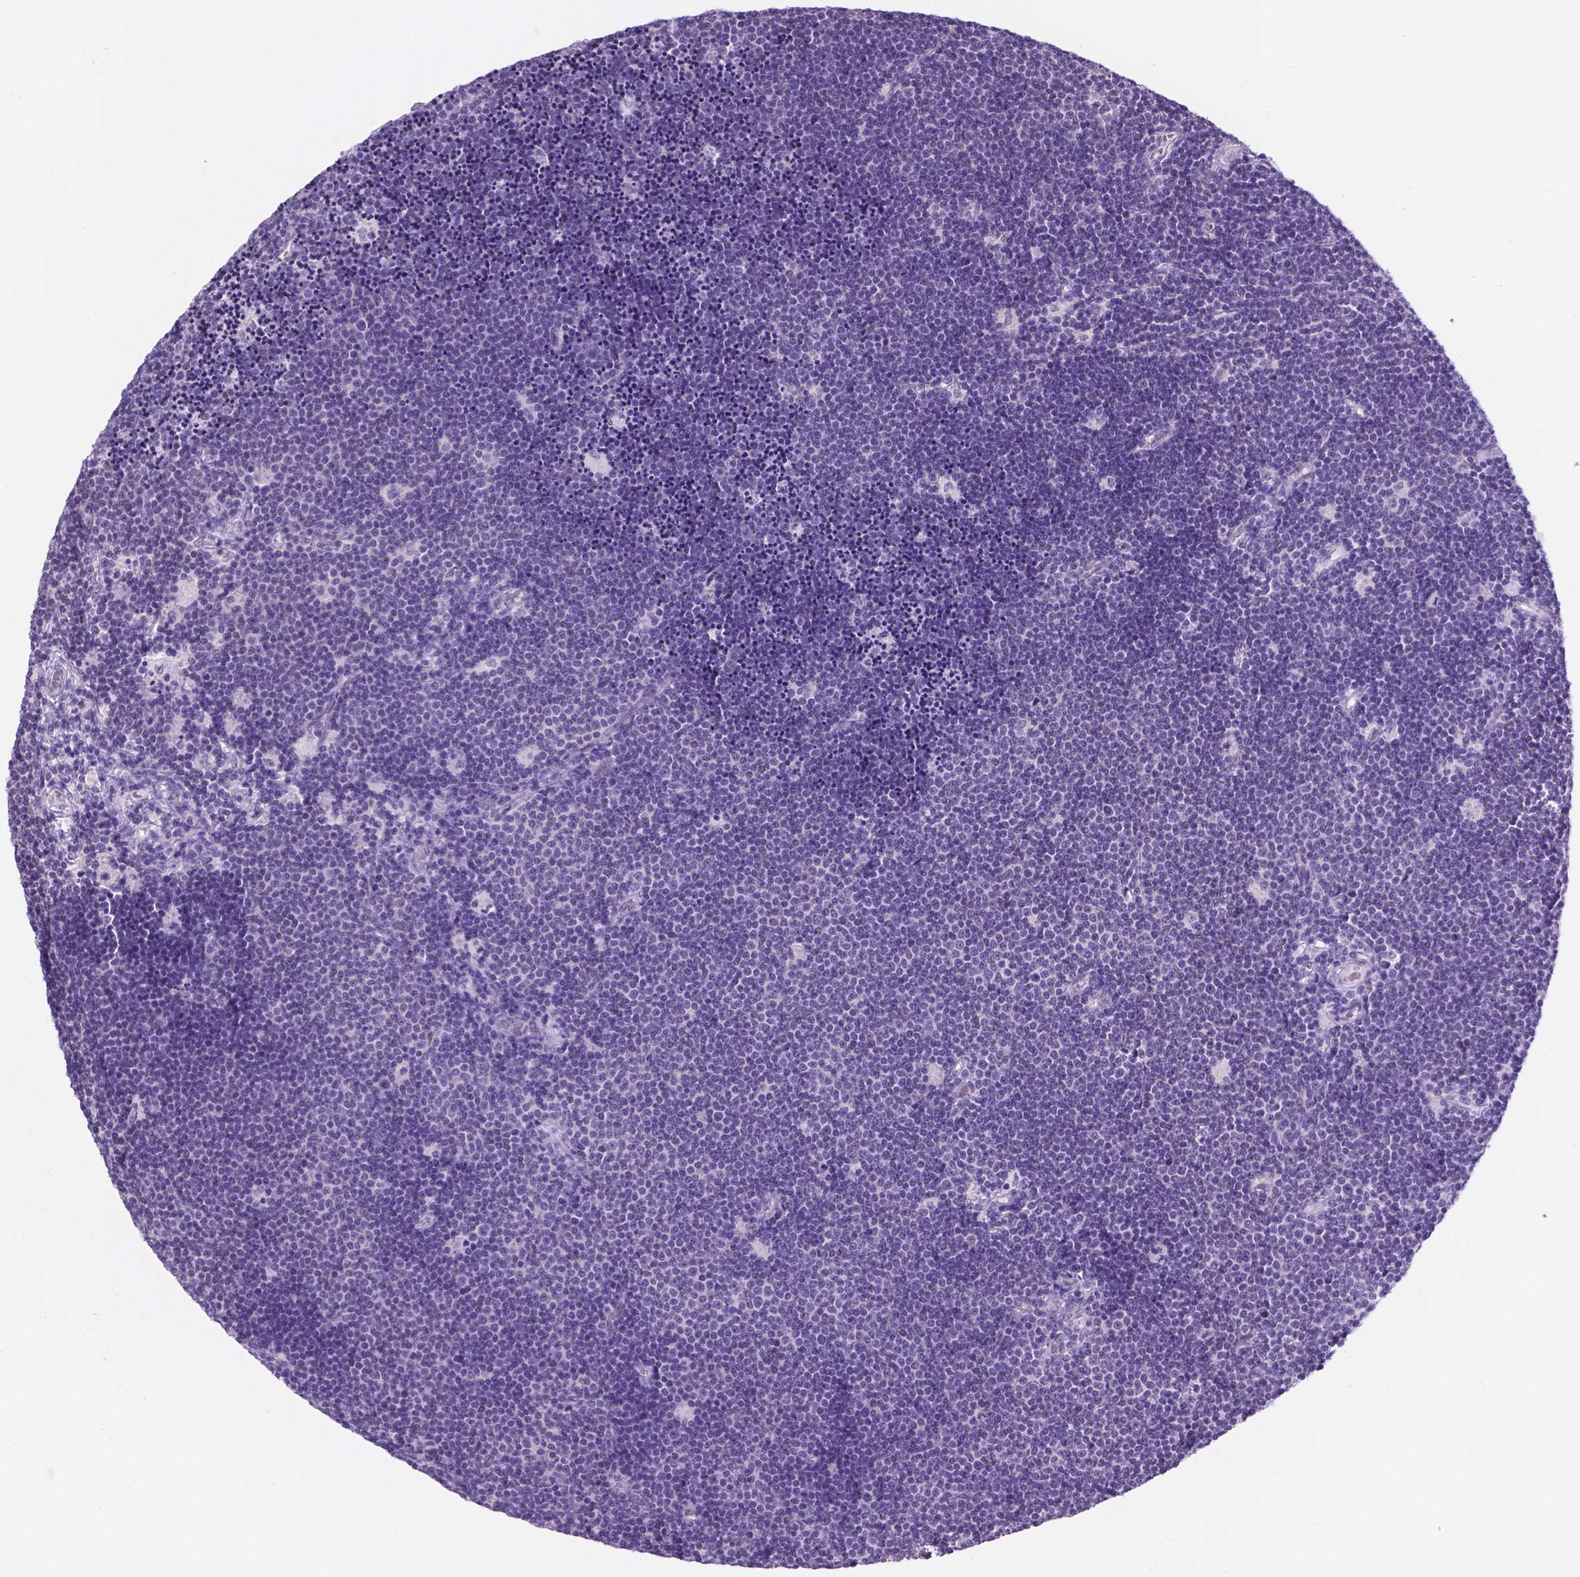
{"staining": {"intensity": "negative", "quantity": "none", "location": "none"}, "tissue": "lymphoma", "cell_type": "Tumor cells", "image_type": "cancer", "snomed": [{"axis": "morphology", "description": "Malignant lymphoma, non-Hodgkin's type, Low grade"}, {"axis": "topography", "description": "Brain"}], "caption": "Human low-grade malignant lymphoma, non-Hodgkin's type stained for a protein using immunohistochemistry shows no positivity in tumor cells.", "gene": "TMEM210", "patient": {"sex": "female", "age": 66}}